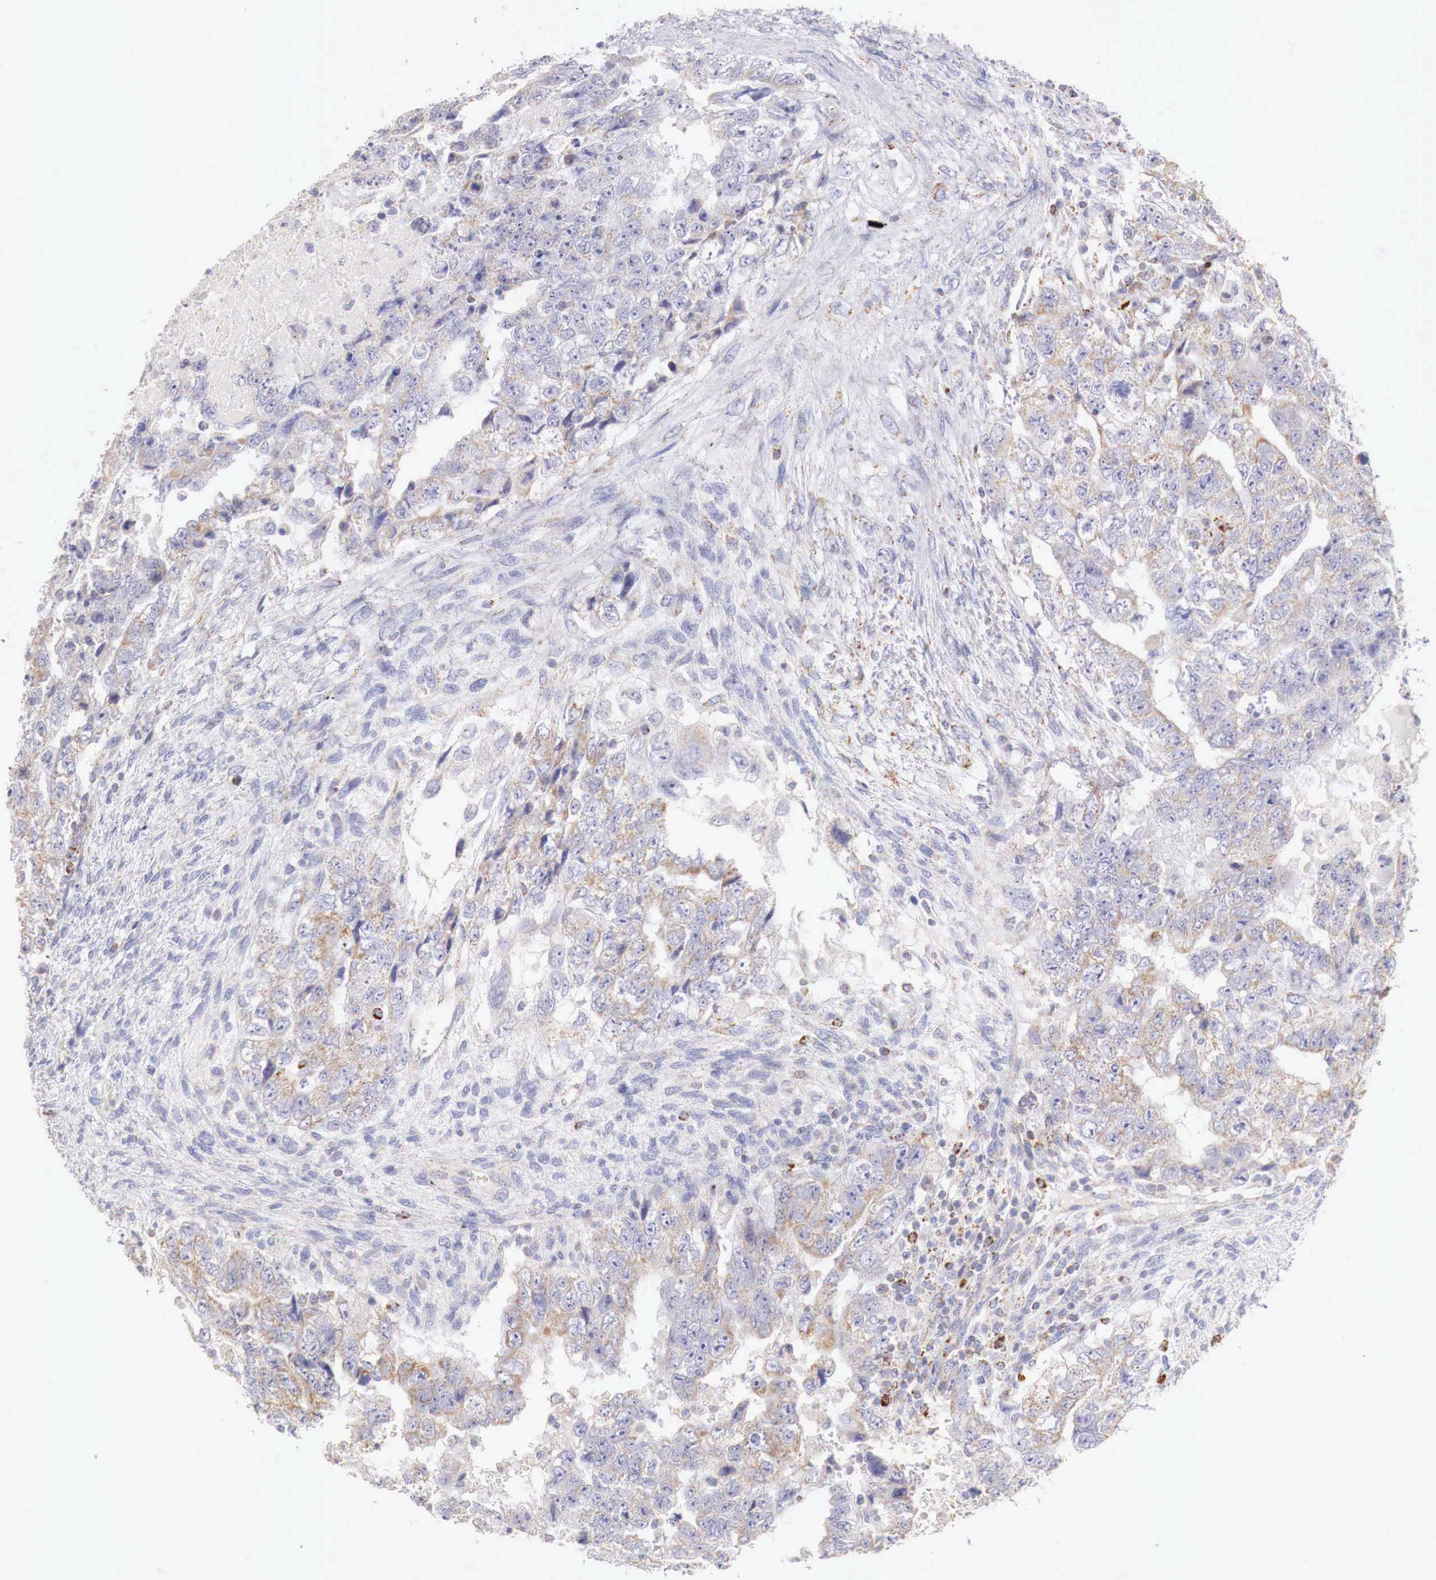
{"staining": {"intensity": "weak", "quantity": "<25%", "location": "none"}, "tissue": "testis cancer", "cell_type": "Tumor cells", "image_type": "cancer", "snomed": [{"axis": "morphology", "description": "Carcinoma, Embryonal, NOS"}, {"axis": "topography", "description": "Testis"}], "caption": "Human testis cancer stained for a protein using immunohistochemistry (IHC) reveals no positivity in tumor cells.", "gene": "IDH3G", "patient": {"sex": "male", "age": 36}}